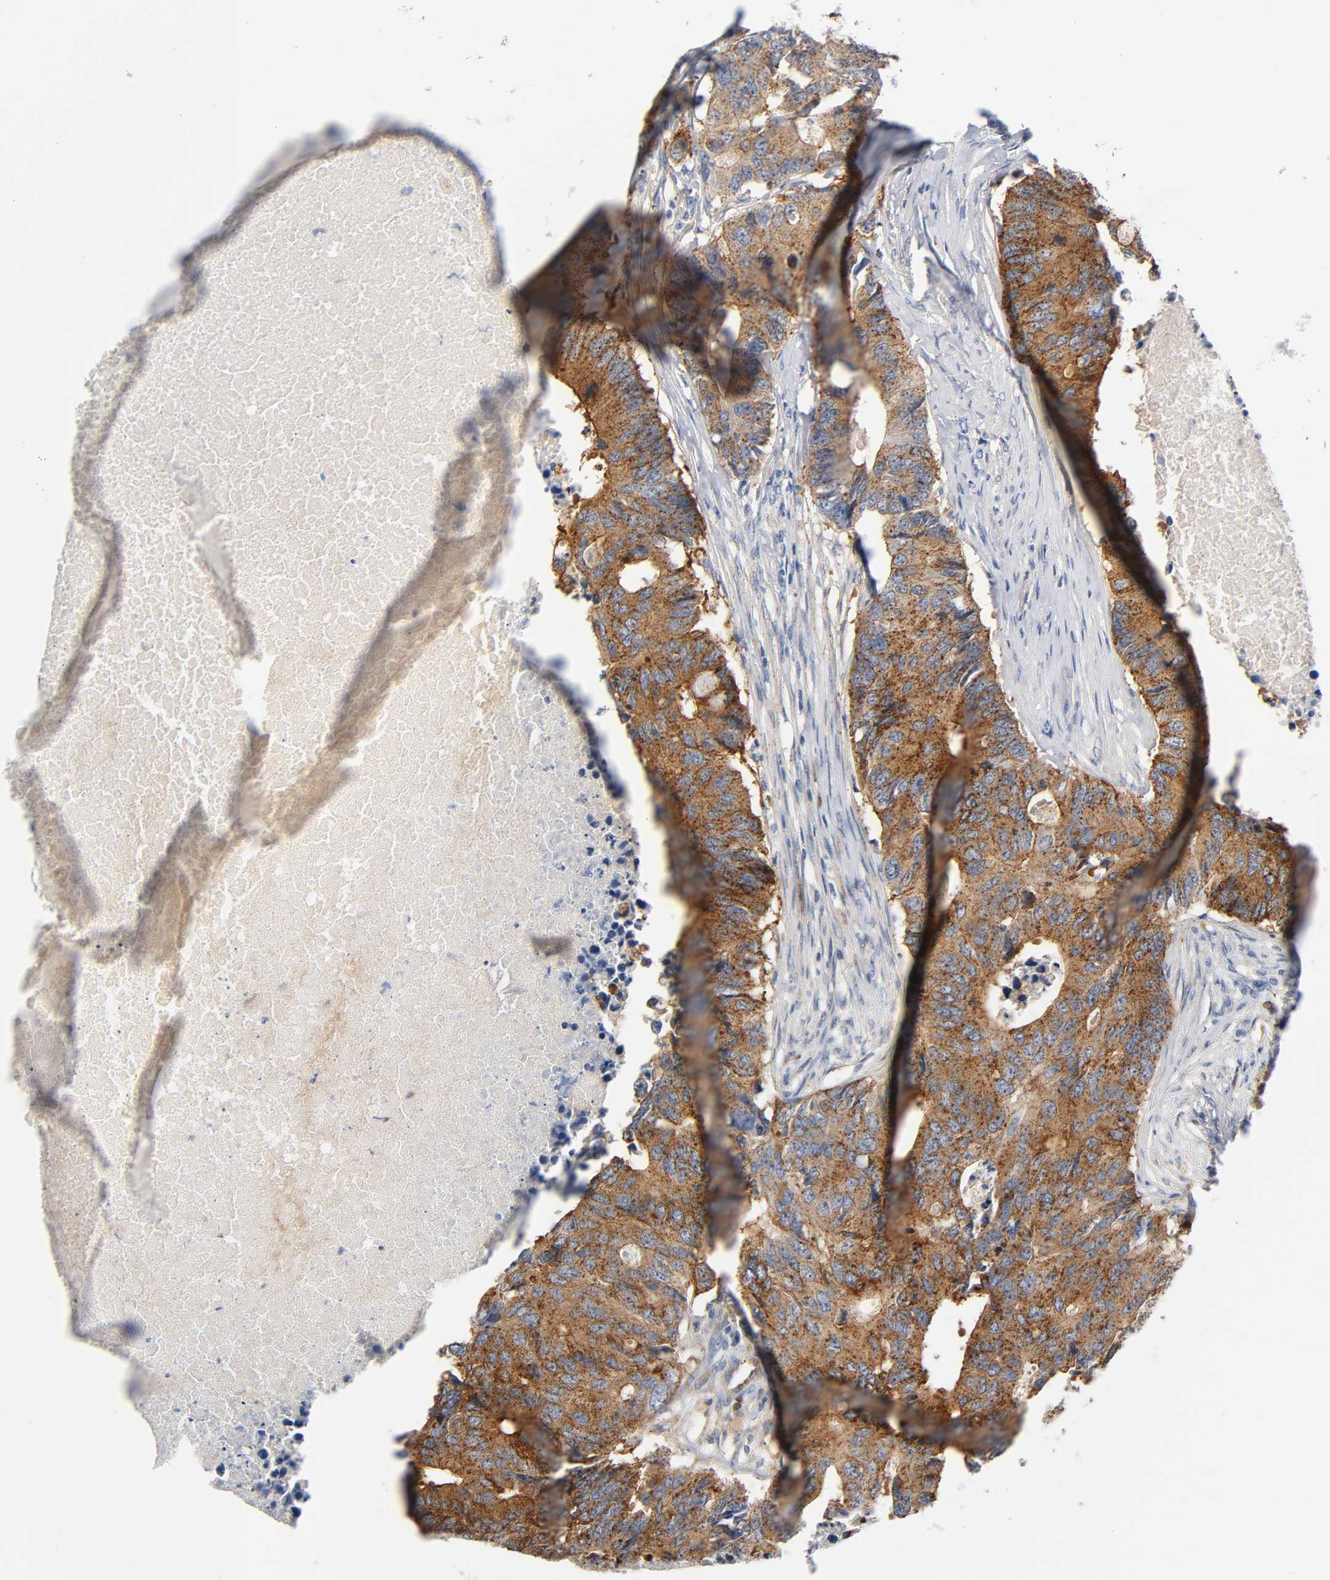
{"staining": {"intensity": "moderate", "quantity": ">75%", "location": "cytoplasmic/membranous"}, "tissue": "colorectal cancer", "cell_type": "Tumor cells", "image_type": "cancer", "snomed": [{"axis": "morphology", "description": "Adenocarcinoma, NOS"}, {"axis": "topography", "description": "Colon"}], "caption": "Immunohistochemical staining of human adenocarcinoma (colorectal) exhibits medium levels of moderate cytoplasmic/membranous positivity in about >75% of tumor cells.", "gene": "CD2AP", "patient": {"sex": "male", "age": 71}}